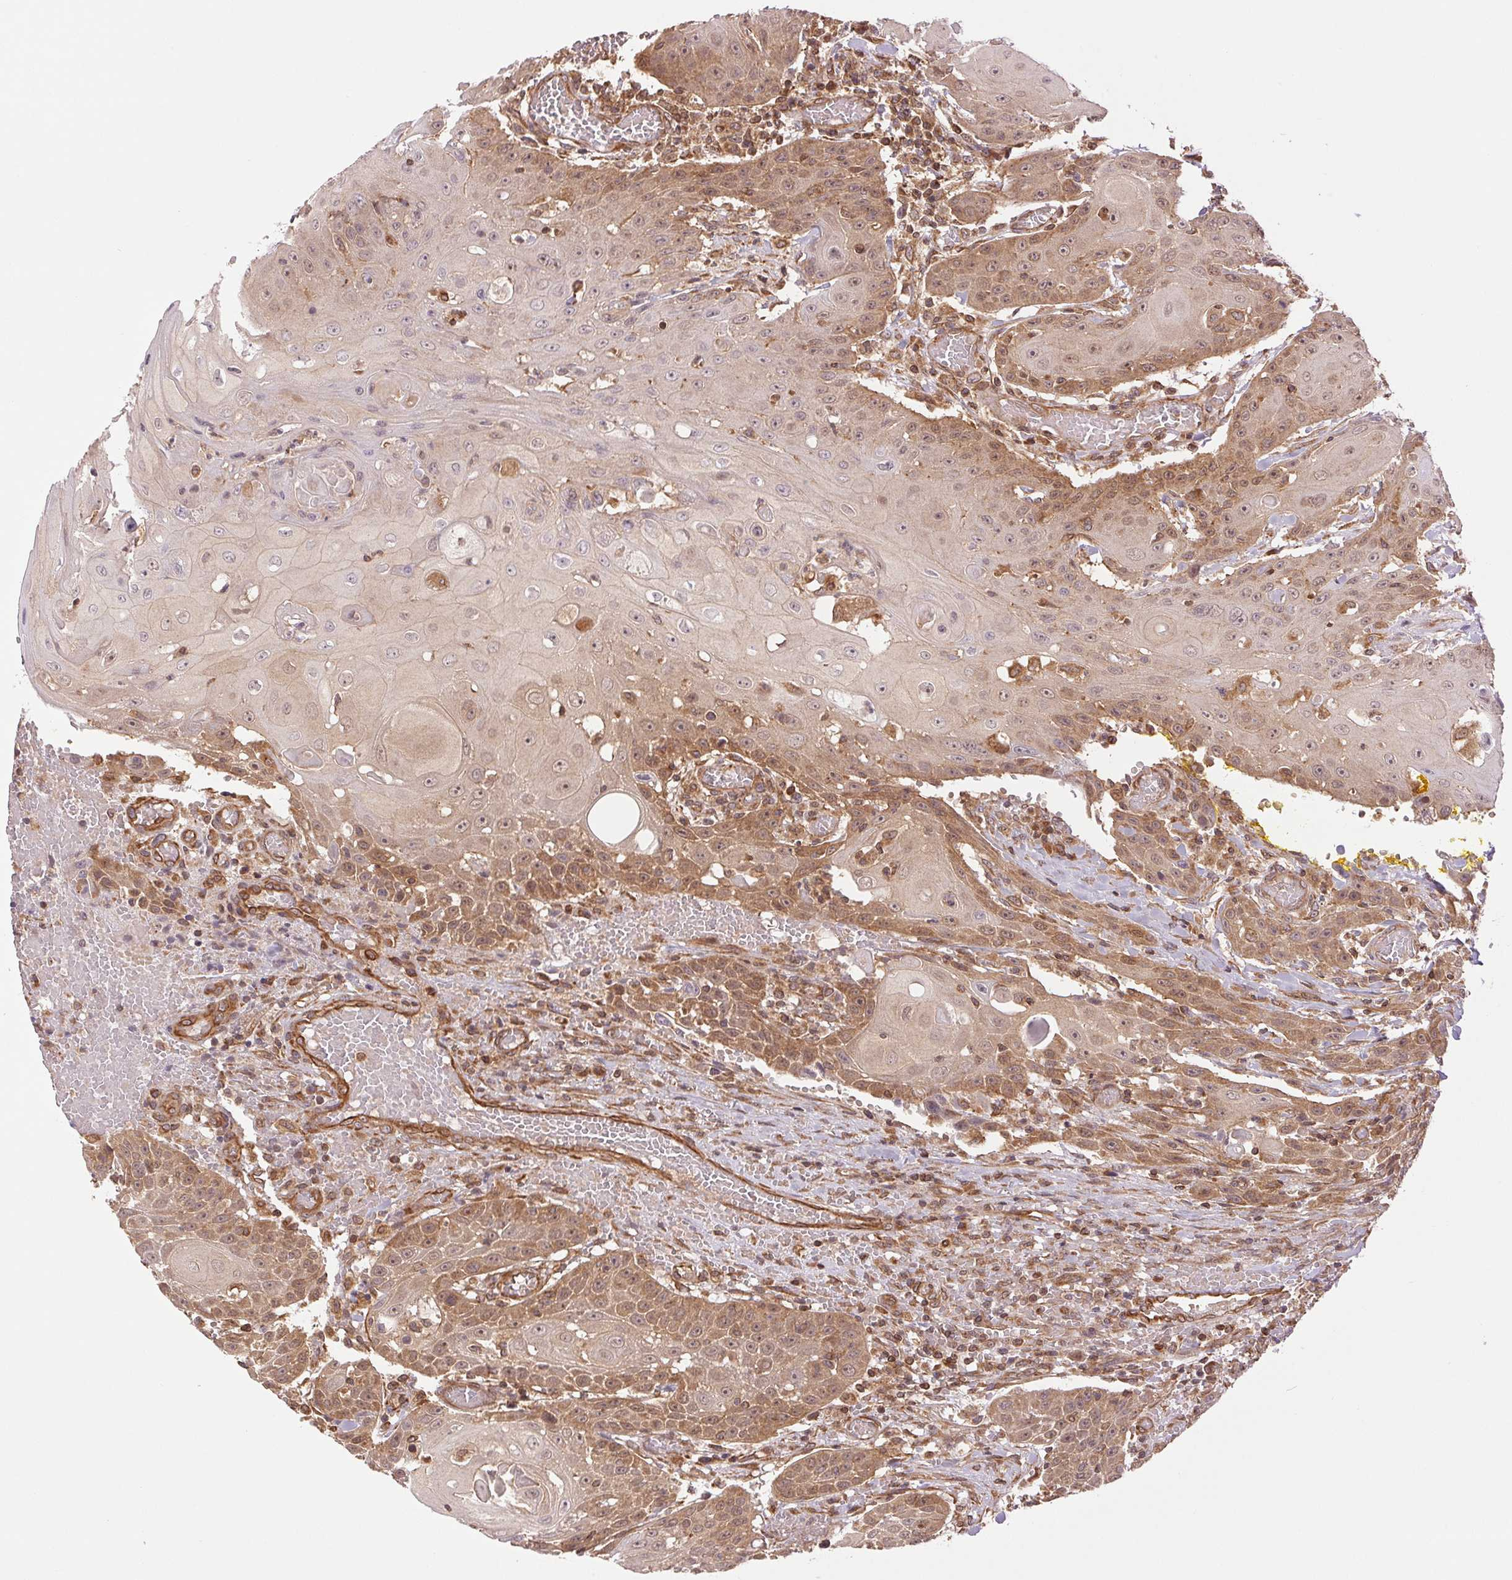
{"staining": {"intensity": "moderate", "quantity": "25%-75%", "location": "cytoplasmic/membranous,nuclear"}, "tissue": "head and neck cancer", "cell_type": "Tumor cells", "image_type": "cancer", "snomed": [{"axis": "morphology", "description": "Normal tissue, NOS"}, {"axis": "morphology", "description": "Squamous cell carcinoma, NOS"}, {"axis": "topography", "description": "Oral tissue"}, {"axis": "topography", "description": "Head-Neck"}], "caption": "Moderate cytoplasmic/membranous and nuclear protein expression is identified in approximately 25%-75% of tumor cells in head and neck cancer. The staining was performed using DAB, with brown indicating positive protein expression. Nuclei are stained blue with hematoxylin.", "gene": "STARD7", "patient": {"sex": "female", "age": 55}}